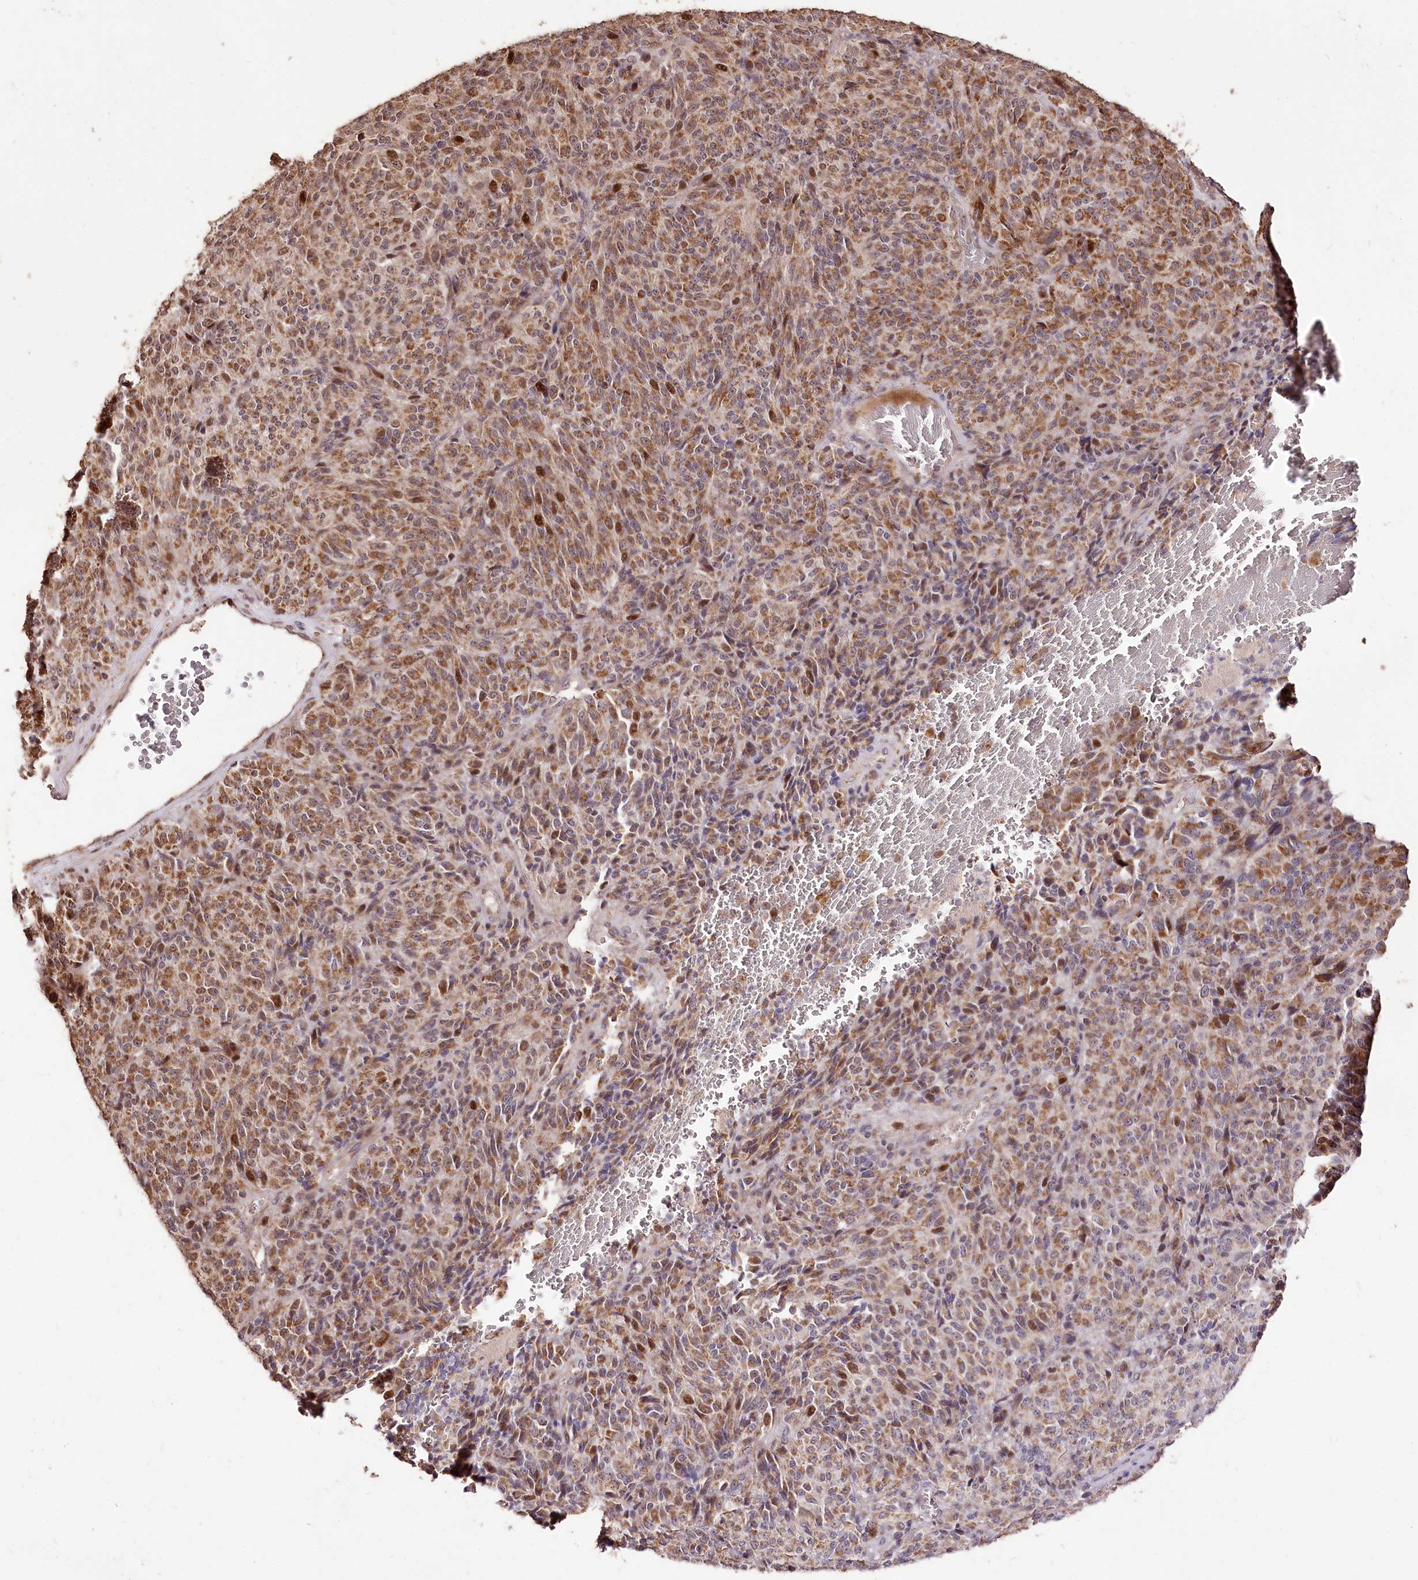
{"staining": {"intensity": "moderate", "quantity": ">75%", "location": "cytoplasmic/membranous,nuclear"}, "tissue": "melanoma", "cell_type": "Tumor cells", "image_type": "cancer", "snomed": [{"axis": "morphology", "description": "Malignant melanoma, Metastatic site"}, {"axis": "topography", "description": "Brain"}], "caption": "Immunohistochemical staining of malignant melanoma (metastatic site) shows medium levels of moderate cytoplasmic/membranous and nuclear protein staining in approximately >75% of tumor cells.", "gene": "CARD19", "patient": {"sex": "female", "age": 56}}